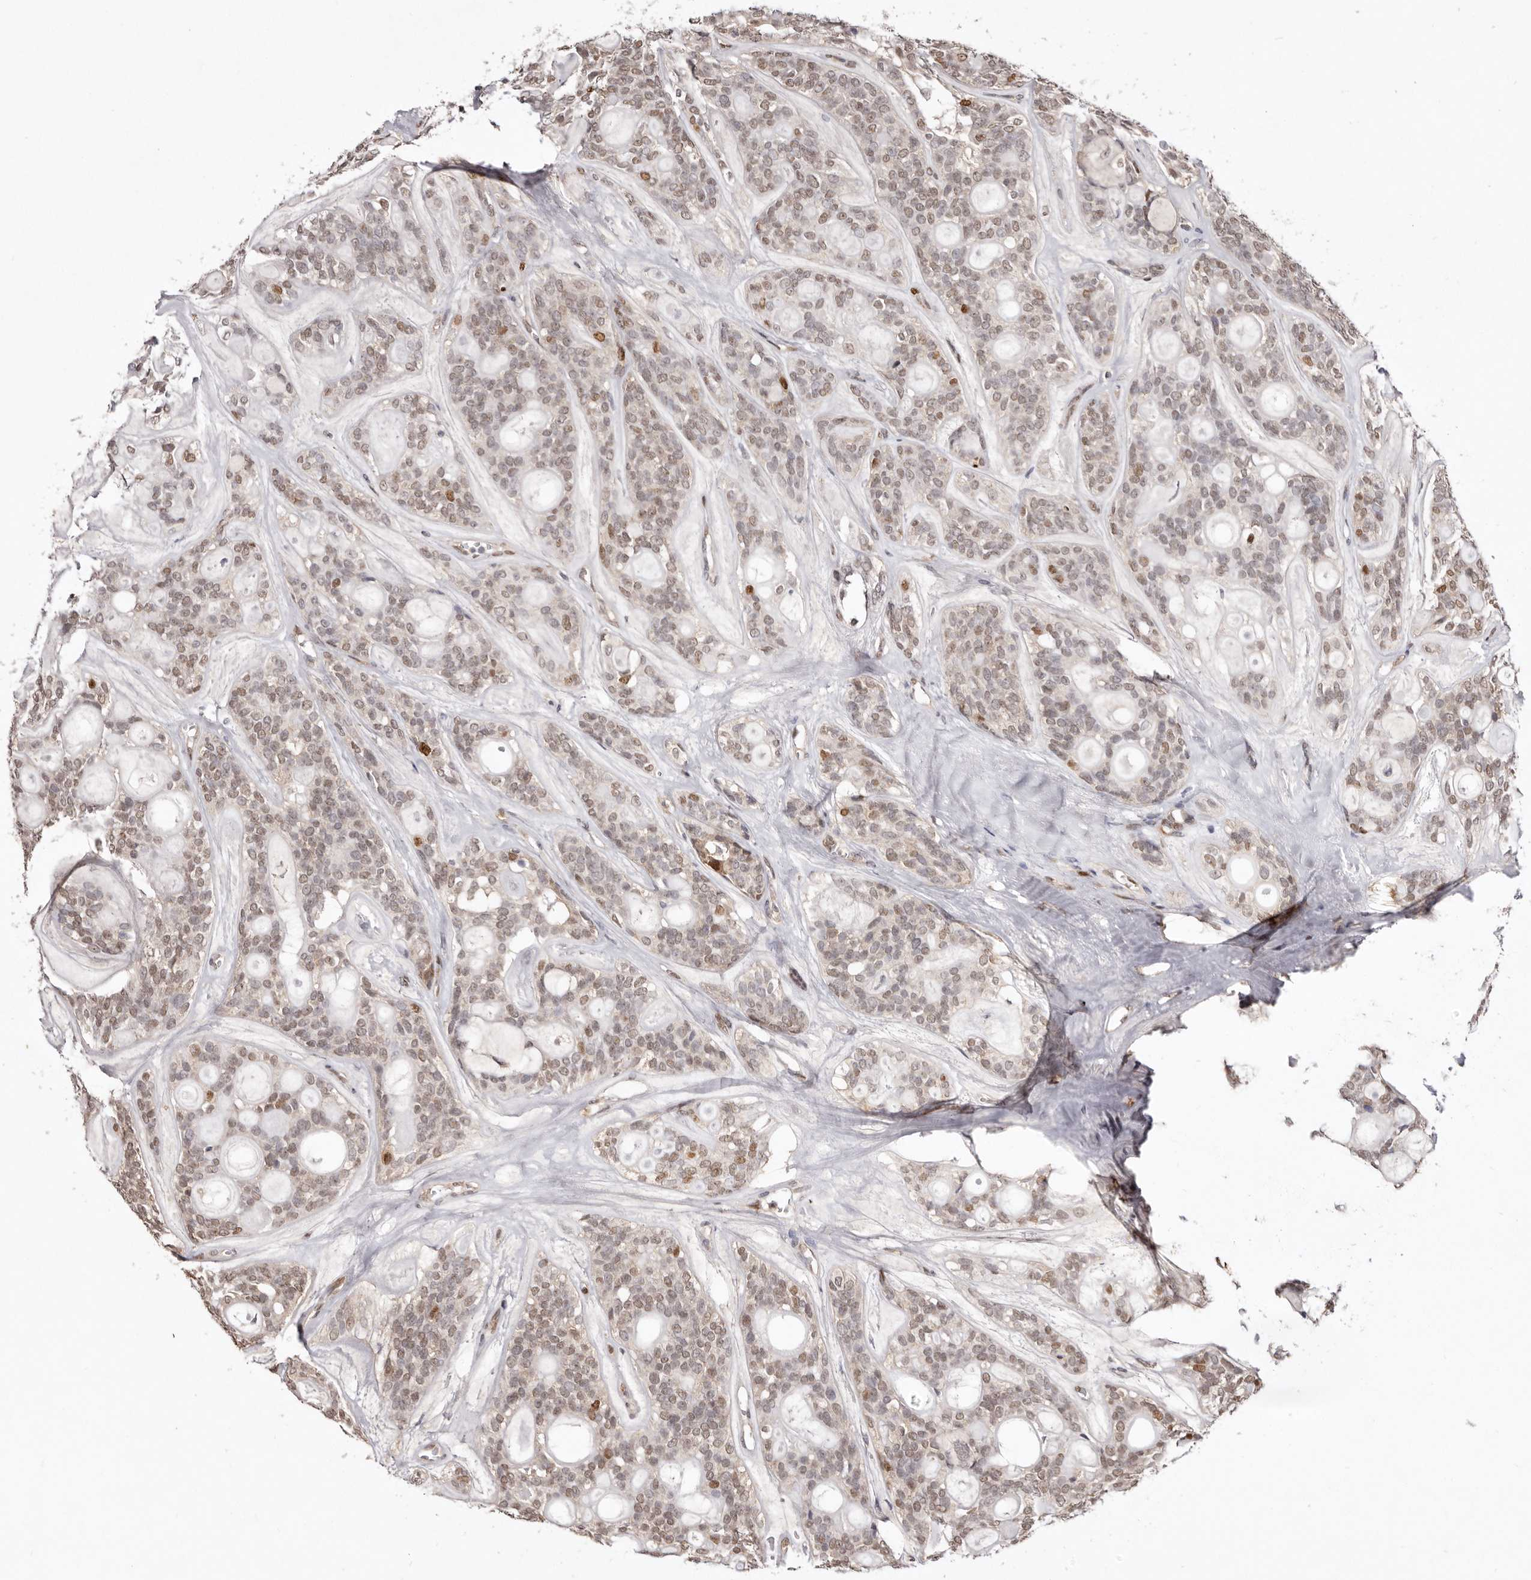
{"staining": {"intensity": "moderate", "quantity": ">75%", "location": "nuclear"}, "tissue": "head and neck cancer", "cell_type": "Tumor cells", "image_type": "cancer", "snomed": [{"axis": "morphology", "description": "Adenocarcinoma, NOS"}, {"axis": "topography", "description": "Head-Neck"}], "caption": "Human head and neck adenocarcinoma stained with a protein marker reveals moderate staining in tumor cells.", "gene": "NOTCH1", "patient": {"sex": "male", "age": 66}}